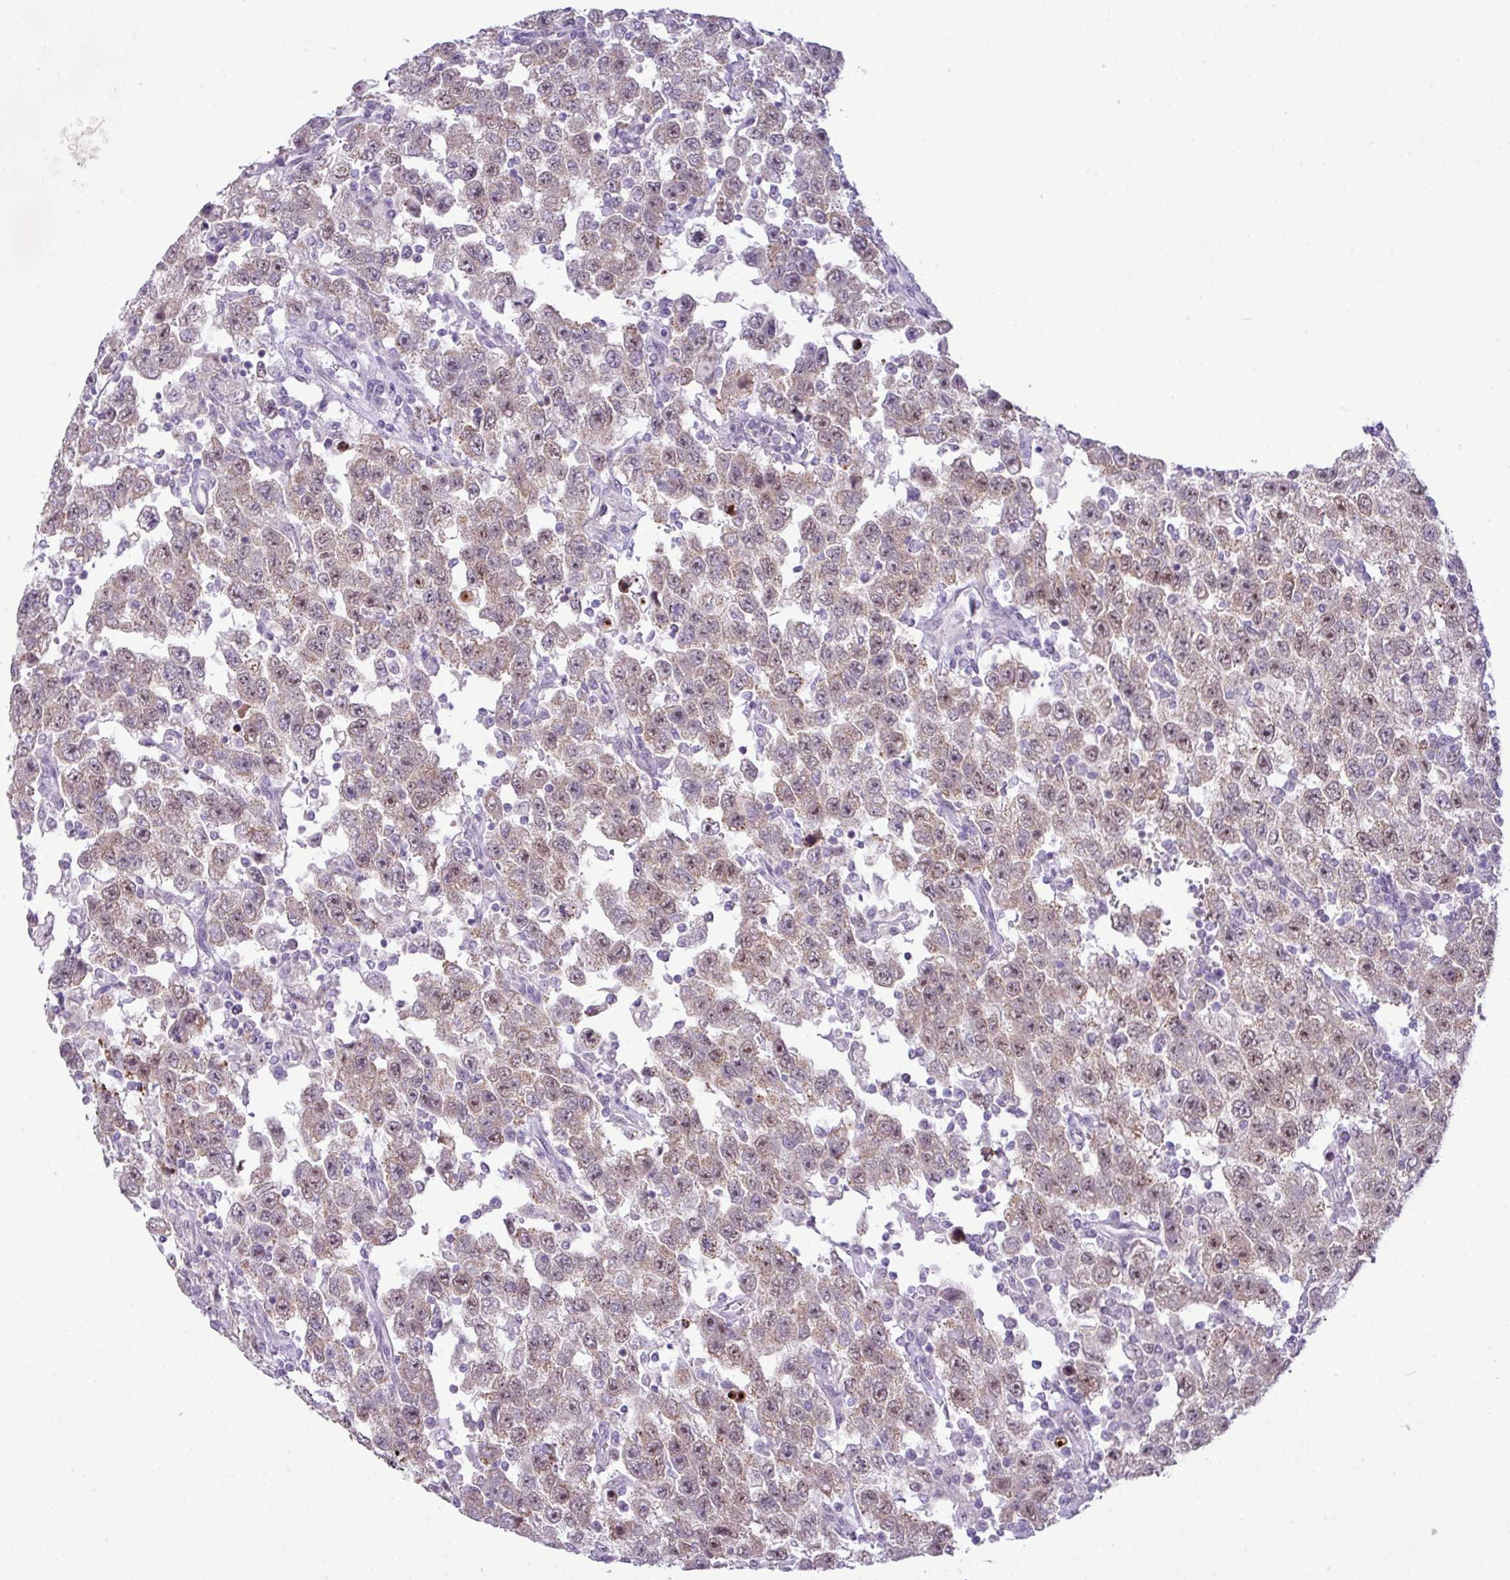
{"staining": {"intensity": "moderate", "quantity": ">75%", "location": "nuclear"}, "tissue": "testis cancer", "cell_type": "Tumor cells", "image_type": "cancer", "snomed": [{"axis": "morphology", "description": "Seminoma, NOS"}, {"axis": "topography", "description": "Testis"}], "caption": "An image of human testis cancer (seminoma) stained for a protein displays moderate nuclear brown staining in tumor cells. The staining was performed using DAB to visualize the protein expression in brown, while the nuclei were stained in blue with hematoxylin (Magnification: 20x).", "gene": "MAK16", "patient": {"sex": "male", "age": 41}}